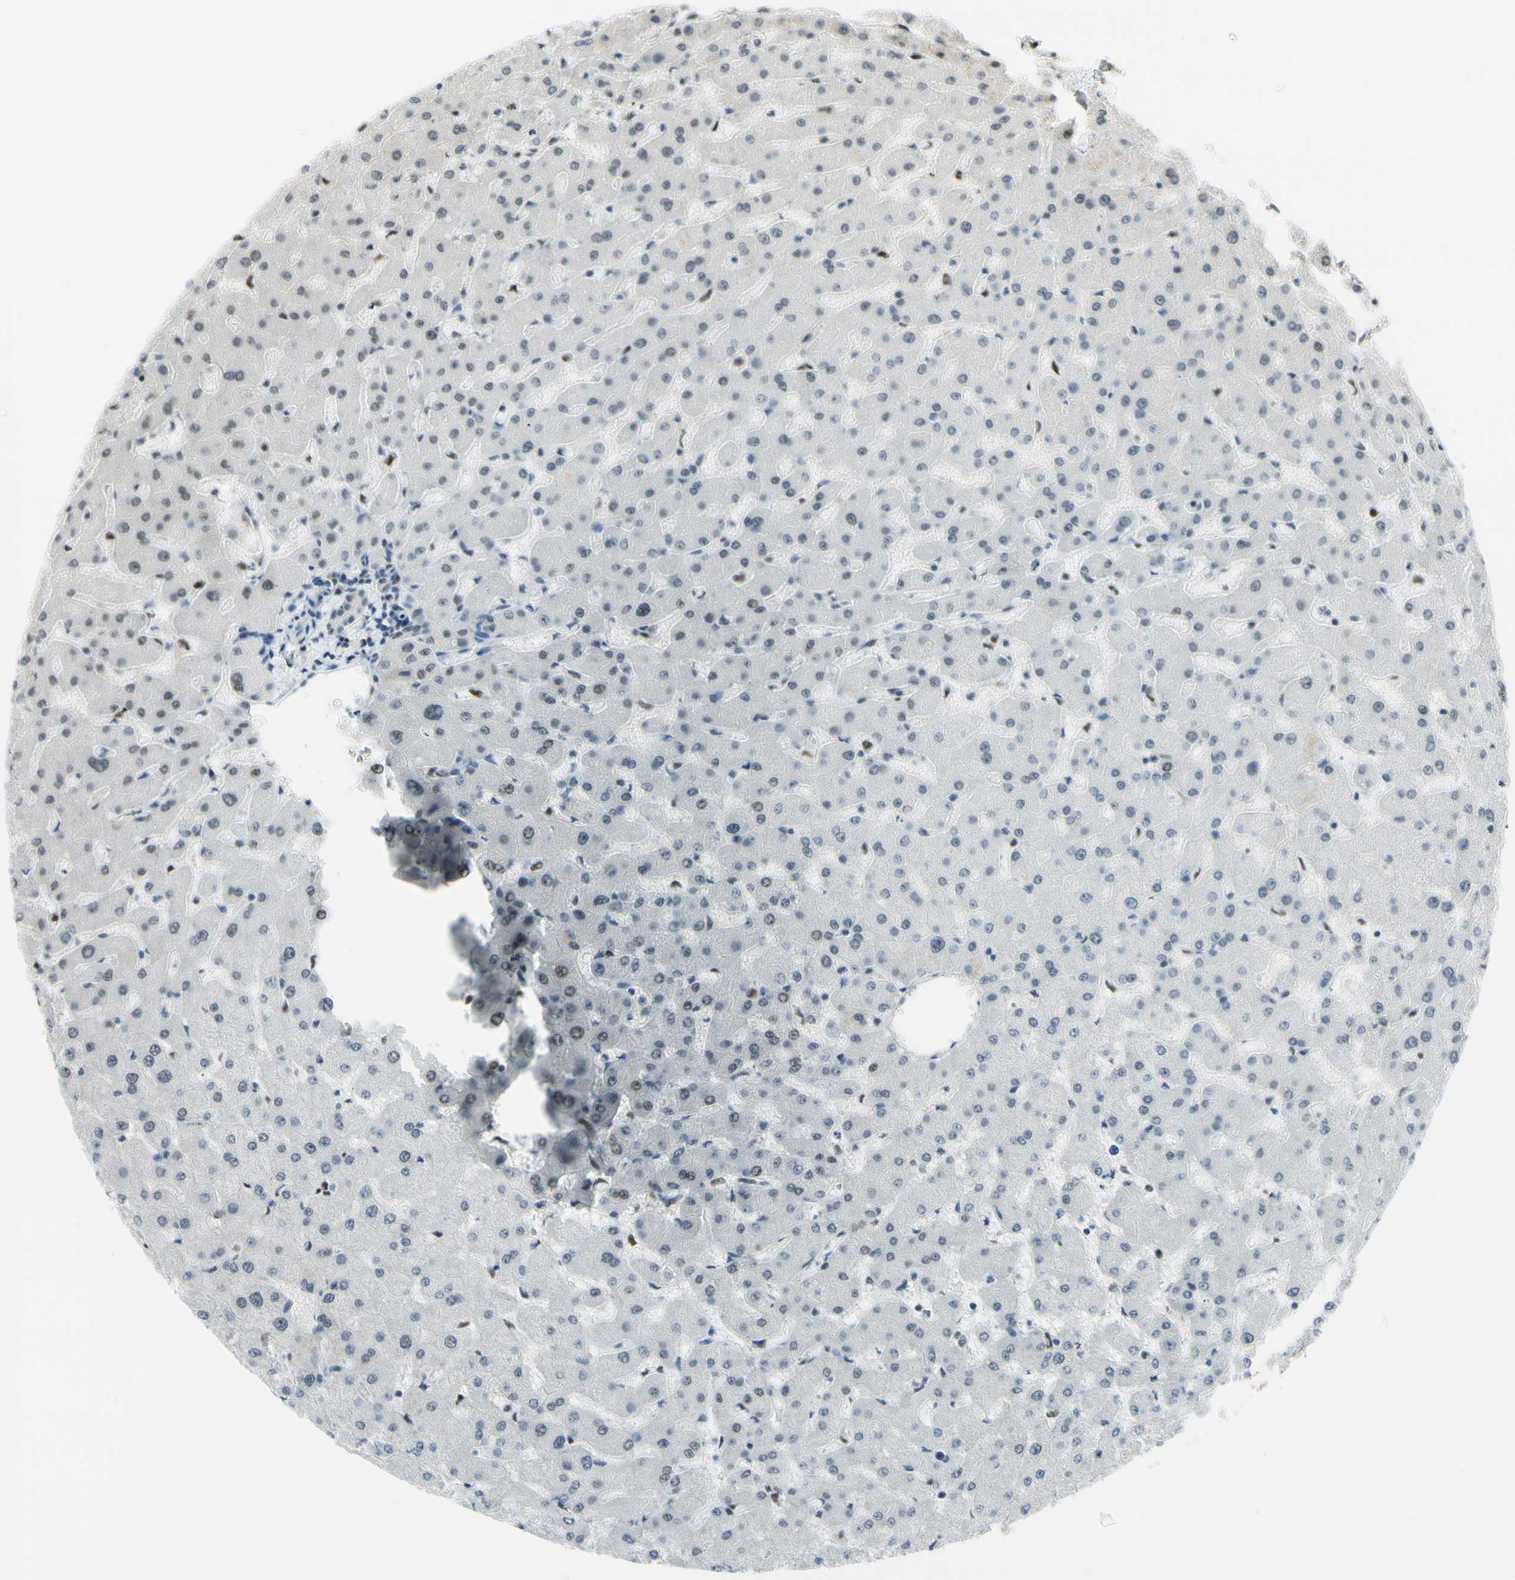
{"staining": {"intensity": "negative", "quantity": "none", "location": "none"}, "tissue": "liver", "cell_type": "Cholangiocytes", "image_type": "normal", "snomed": [{"axis": "morphology", "description": "Normal tissue, NOS"}, {"axis": "topography", "description": "Liver"}], "caption": "DAB (3,3'-diaminobenzidine) immunohistochemical staining of benign human liver demonstrates no significant positivity in cholangiocytes.", "gene": "HSF1", "patient": {"sex": "female", "age": 63}}